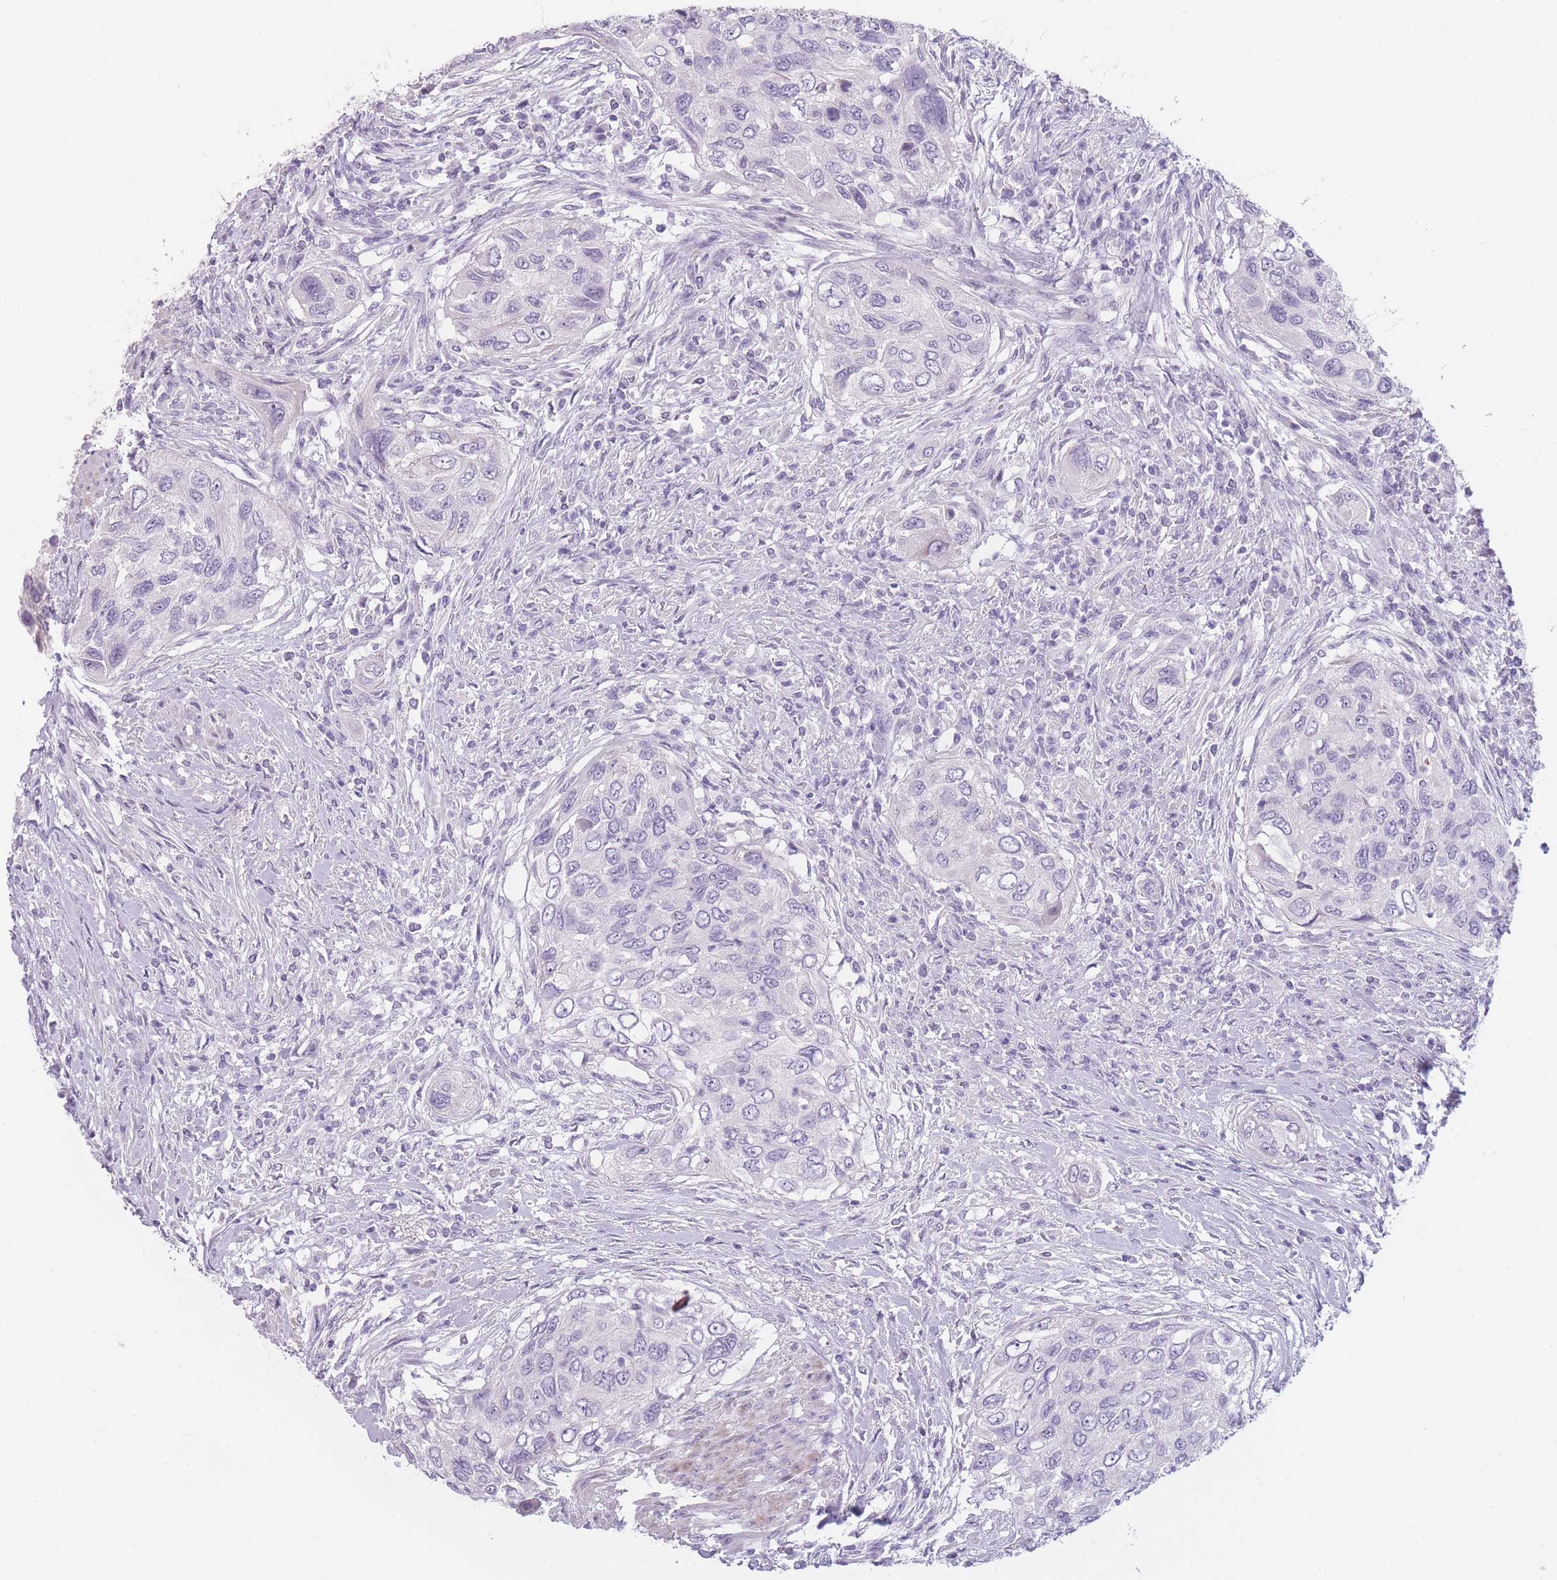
{"staining": {"intensity": "negative", "quantity": "none", "location": "none"}, "tissue": "urothelial cancer", "cell_type": "Tumor cells", "image_type": "cancer", "snomed": [{"axis": "morphology", "description": "Urothelial carcinoma, High grade"}, {"axis": "topography", "description": "Urinary bladder"}], "caption": "Immunohistochemistry histopathology image of neoplastic tissue: urothelial cancer stained with DAB displays no significant protein positivity in tumor cells.", "gene": "TMEM236", "patient": {"sex": "female", "age": 60}}